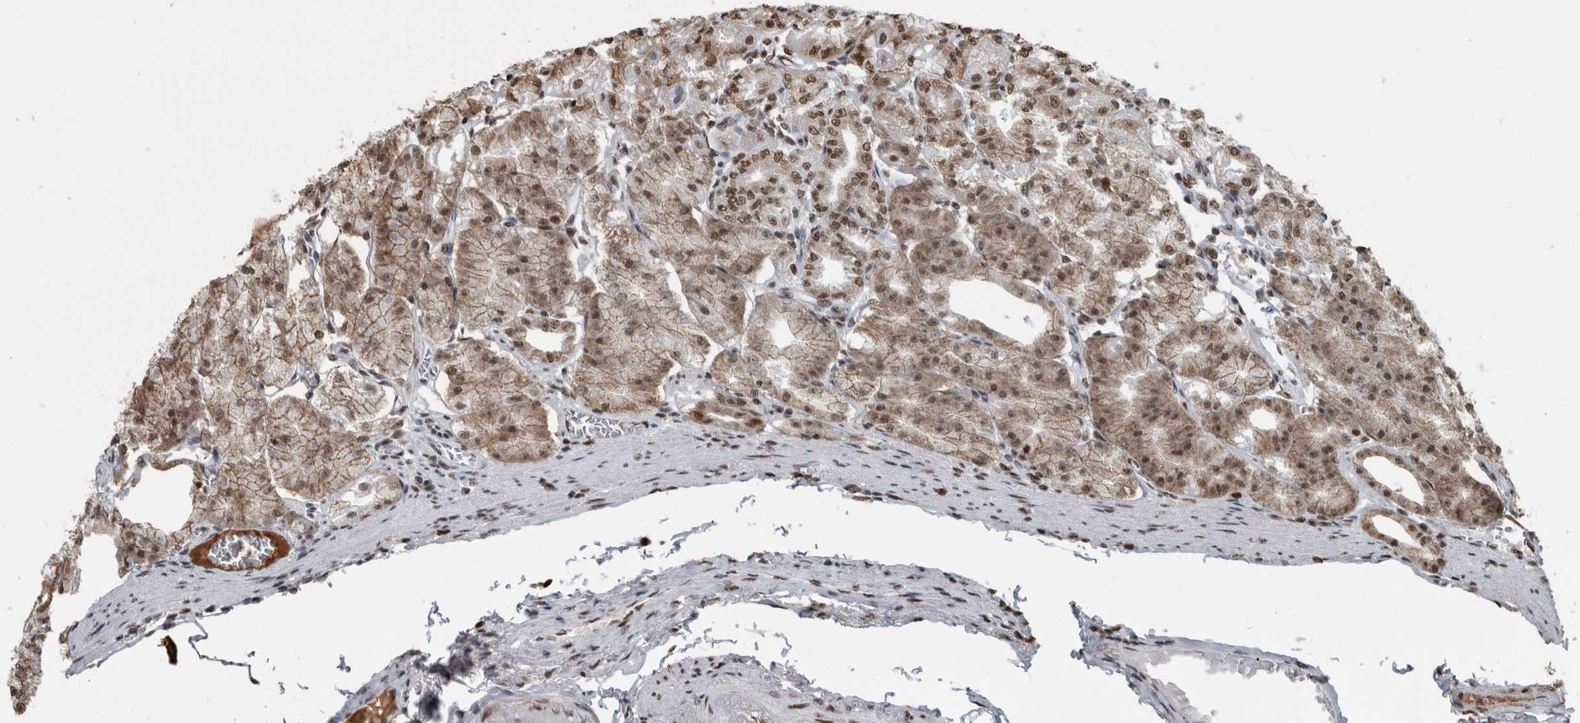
{"staining": {"intensity": "strong", "quantity": ">75%", "location": "cytoplasmic/membranous,nuclear"}, "tissue": "stomach", "cell_type": "Glandular cells", "image_type": "normal", "snomed": [{"axis": "morphology", "description": "Normal tissue, NOS"}, {"axis": "topography", "description": "Stomach, lower"}], "caption": "Normal stomach shows strong cytoplasmic/membranous,nuclear staining in about >75% of glandular cells.", "gene": "TGS1", "patient": {"sex": "male", "age": 71}}